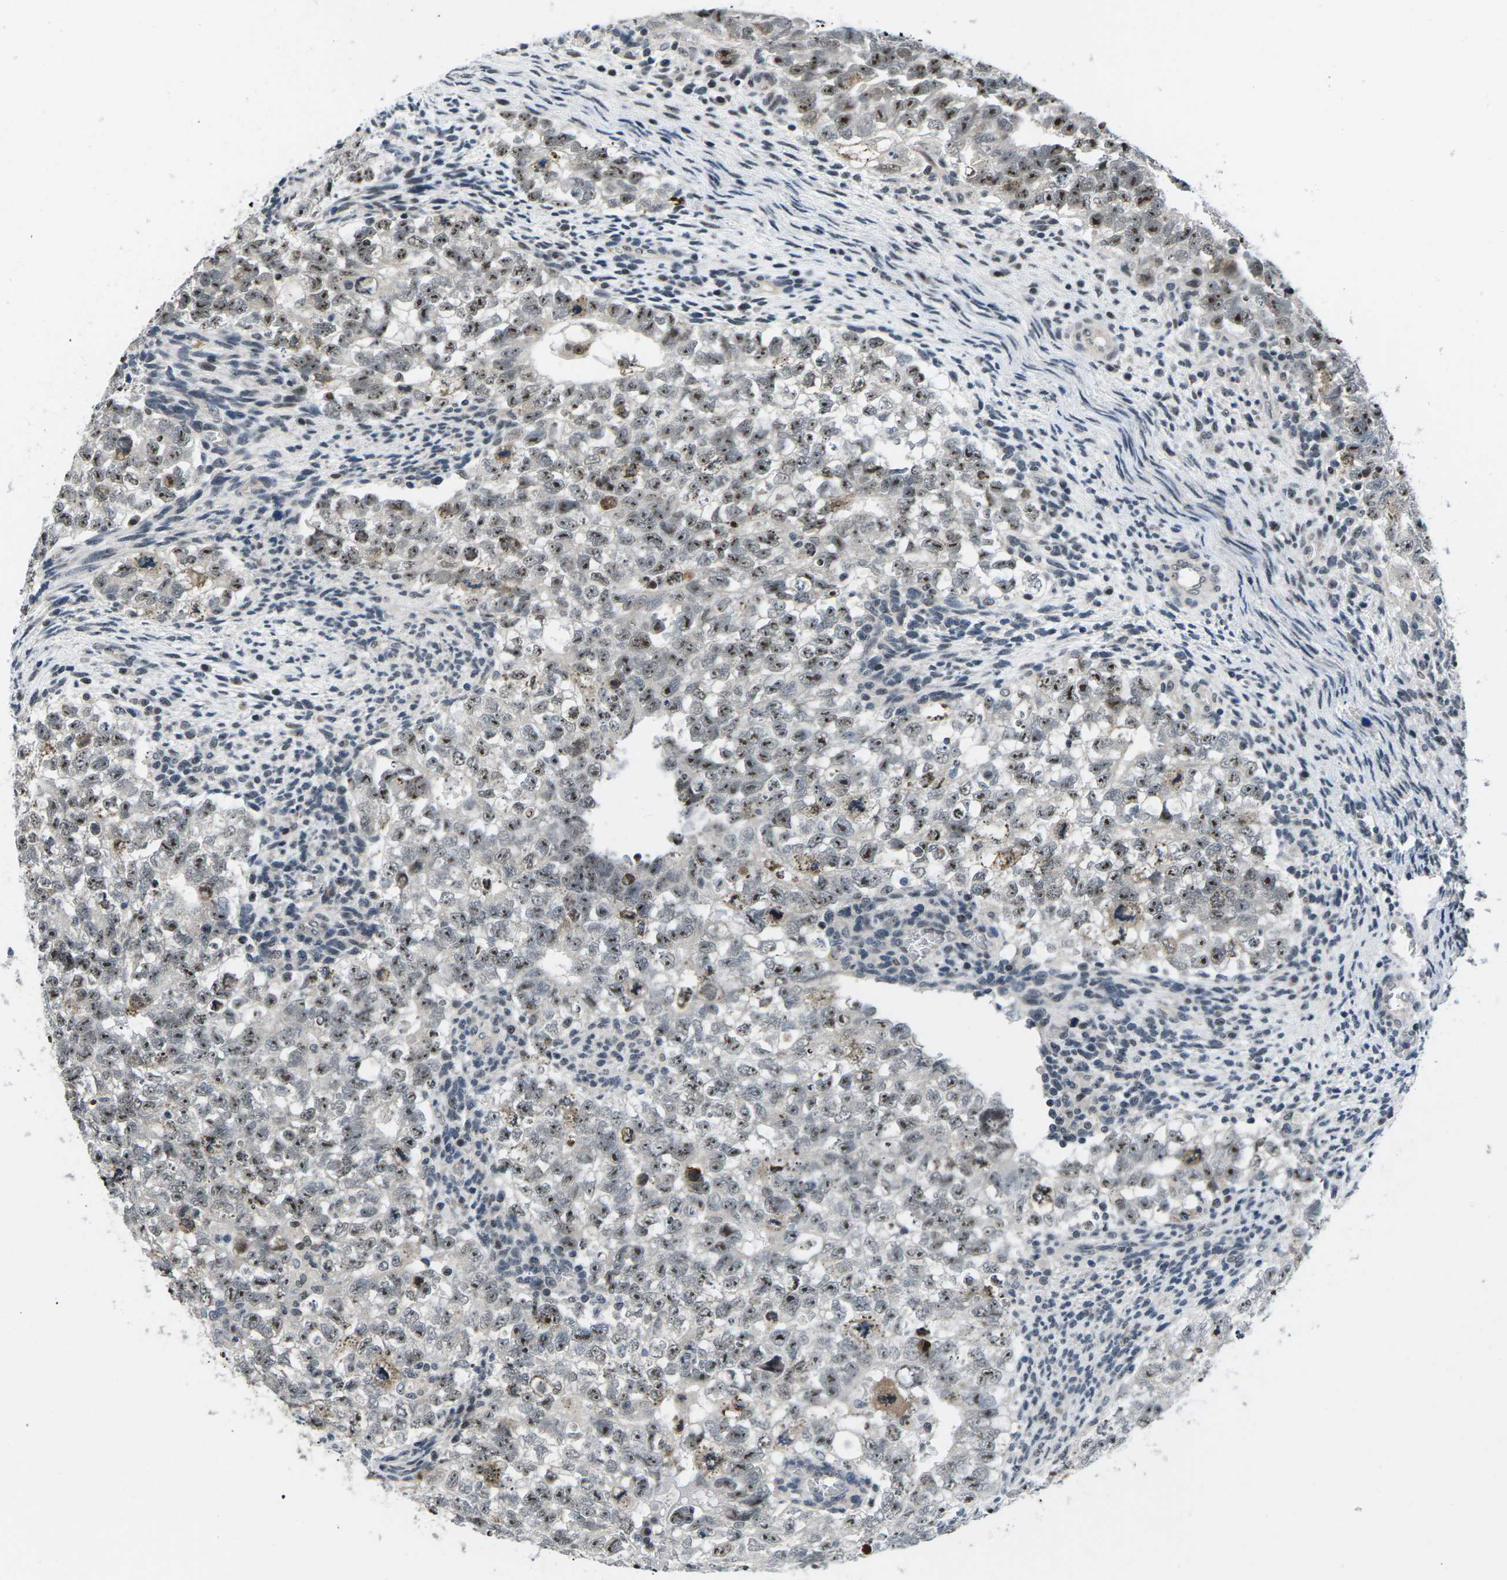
{"staining": {"intensity": "moderate", "quantity": ">75%", "location": "nuclear"}, "tissue": "testis cancer", "cell_type": "Tumor cells", "image_type": "cancer", "snomed": [{"axis": "morphology", "description": "Seminoma, NOS"}, {"axis": "morphology", "description": "Carcinoma, Embryonal, NOS"}, {"axis": "topography", "description": "Testis"}], "caption": "DAB immunohistochemical staining of human testis embryonal carcinoma displays moderate nuclear protein positivity in approximately >75% of tumor cells.", "gene": "NSRP1", "patient": {"sex": "male", "age": 38}}